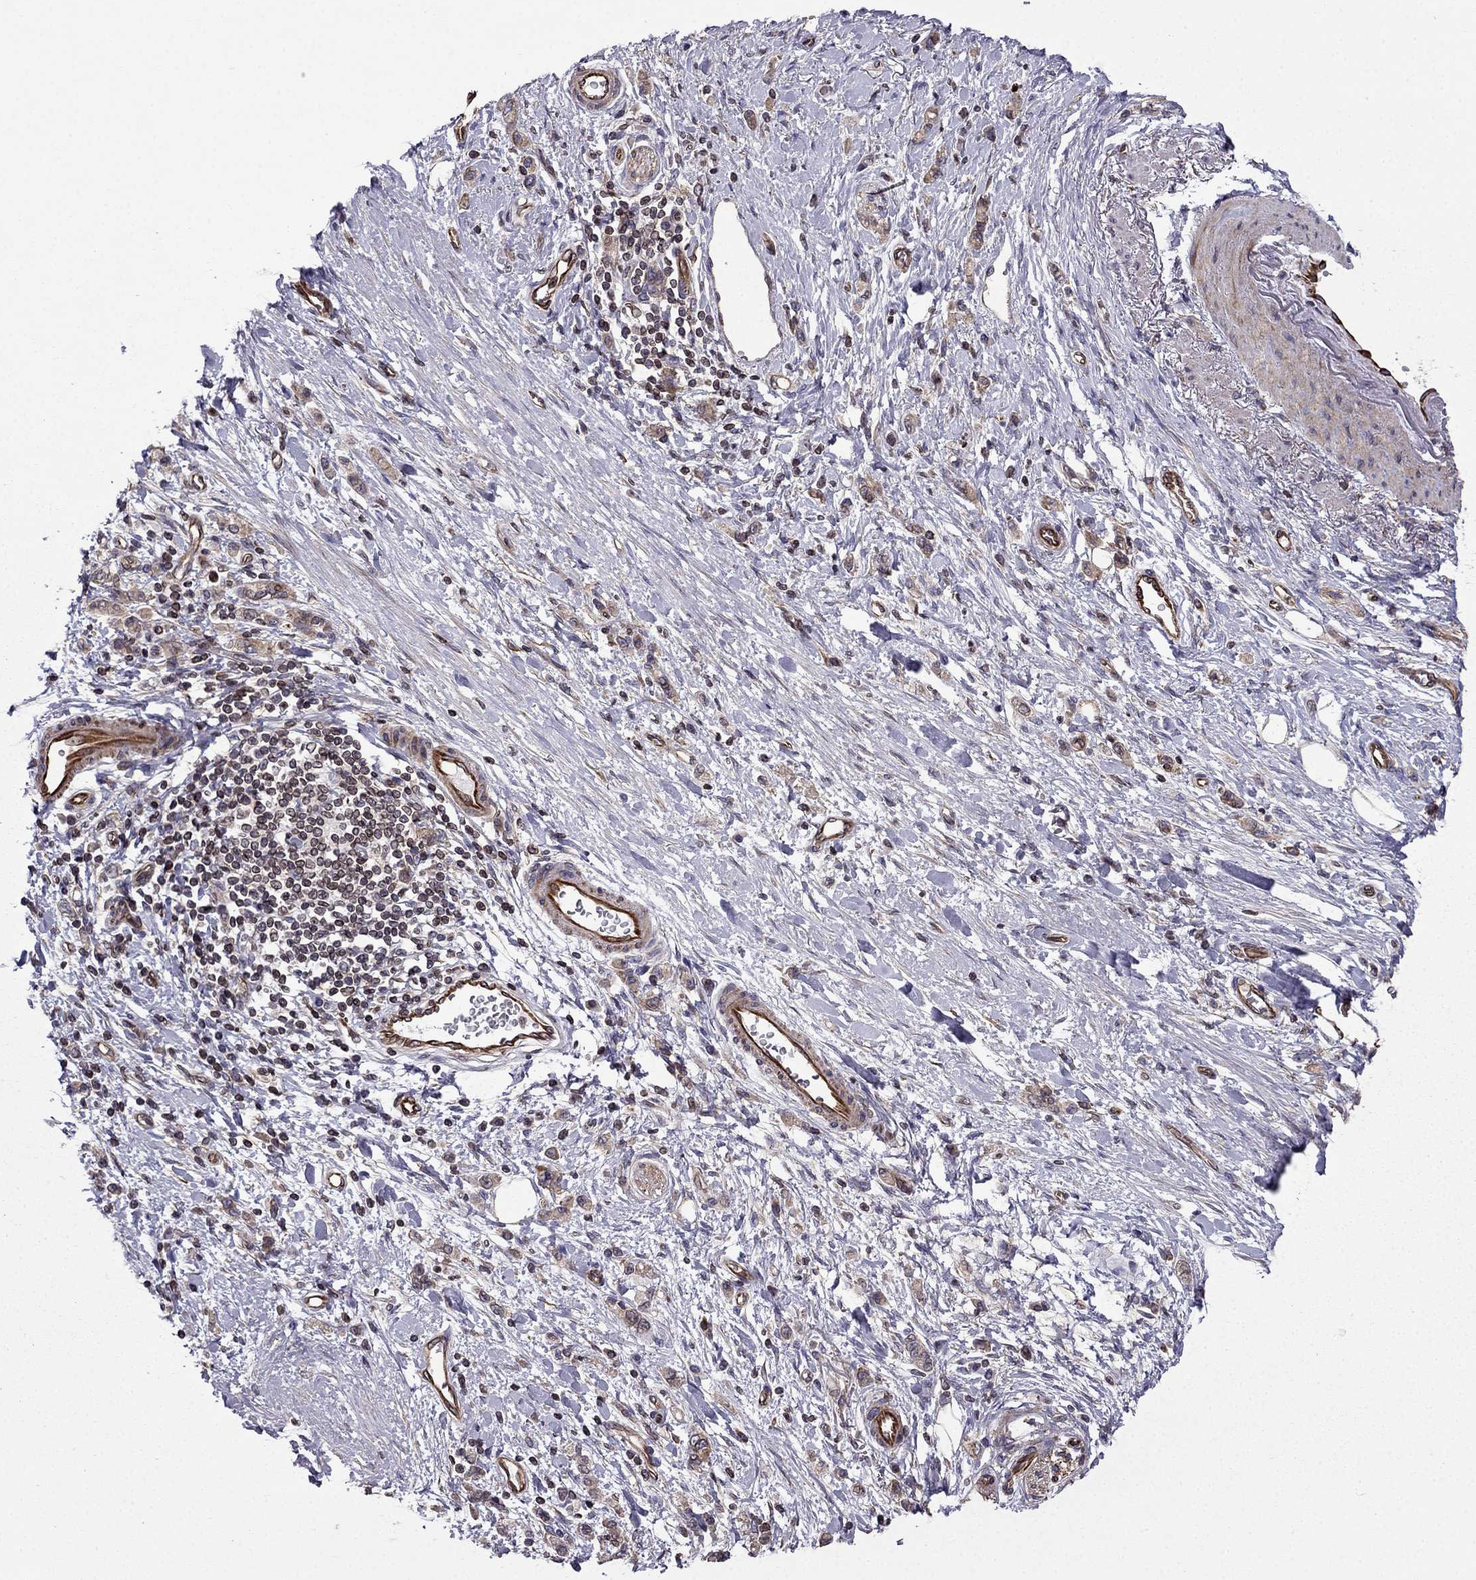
{"staining": {"intensity": "weak", "quantity": "25%-75%", "location": "cytoplasmic/membranous"}, "tissue": "stomach cancer", "cell_type": "Tumor cells", "image_type": "cancer", "snomed": [{"axis": "morphology", "description": "Adenocarcinoma, NOS"}, {"axis": "topography", "description": "Stomach"}], "caption": "A brown stain labels weak cytoplasmic/membranous staining of a protein in human stomach cancer tumor cells.", "gene": "CDC42BPA", "patient": {"sex": "male", "age": 77}}